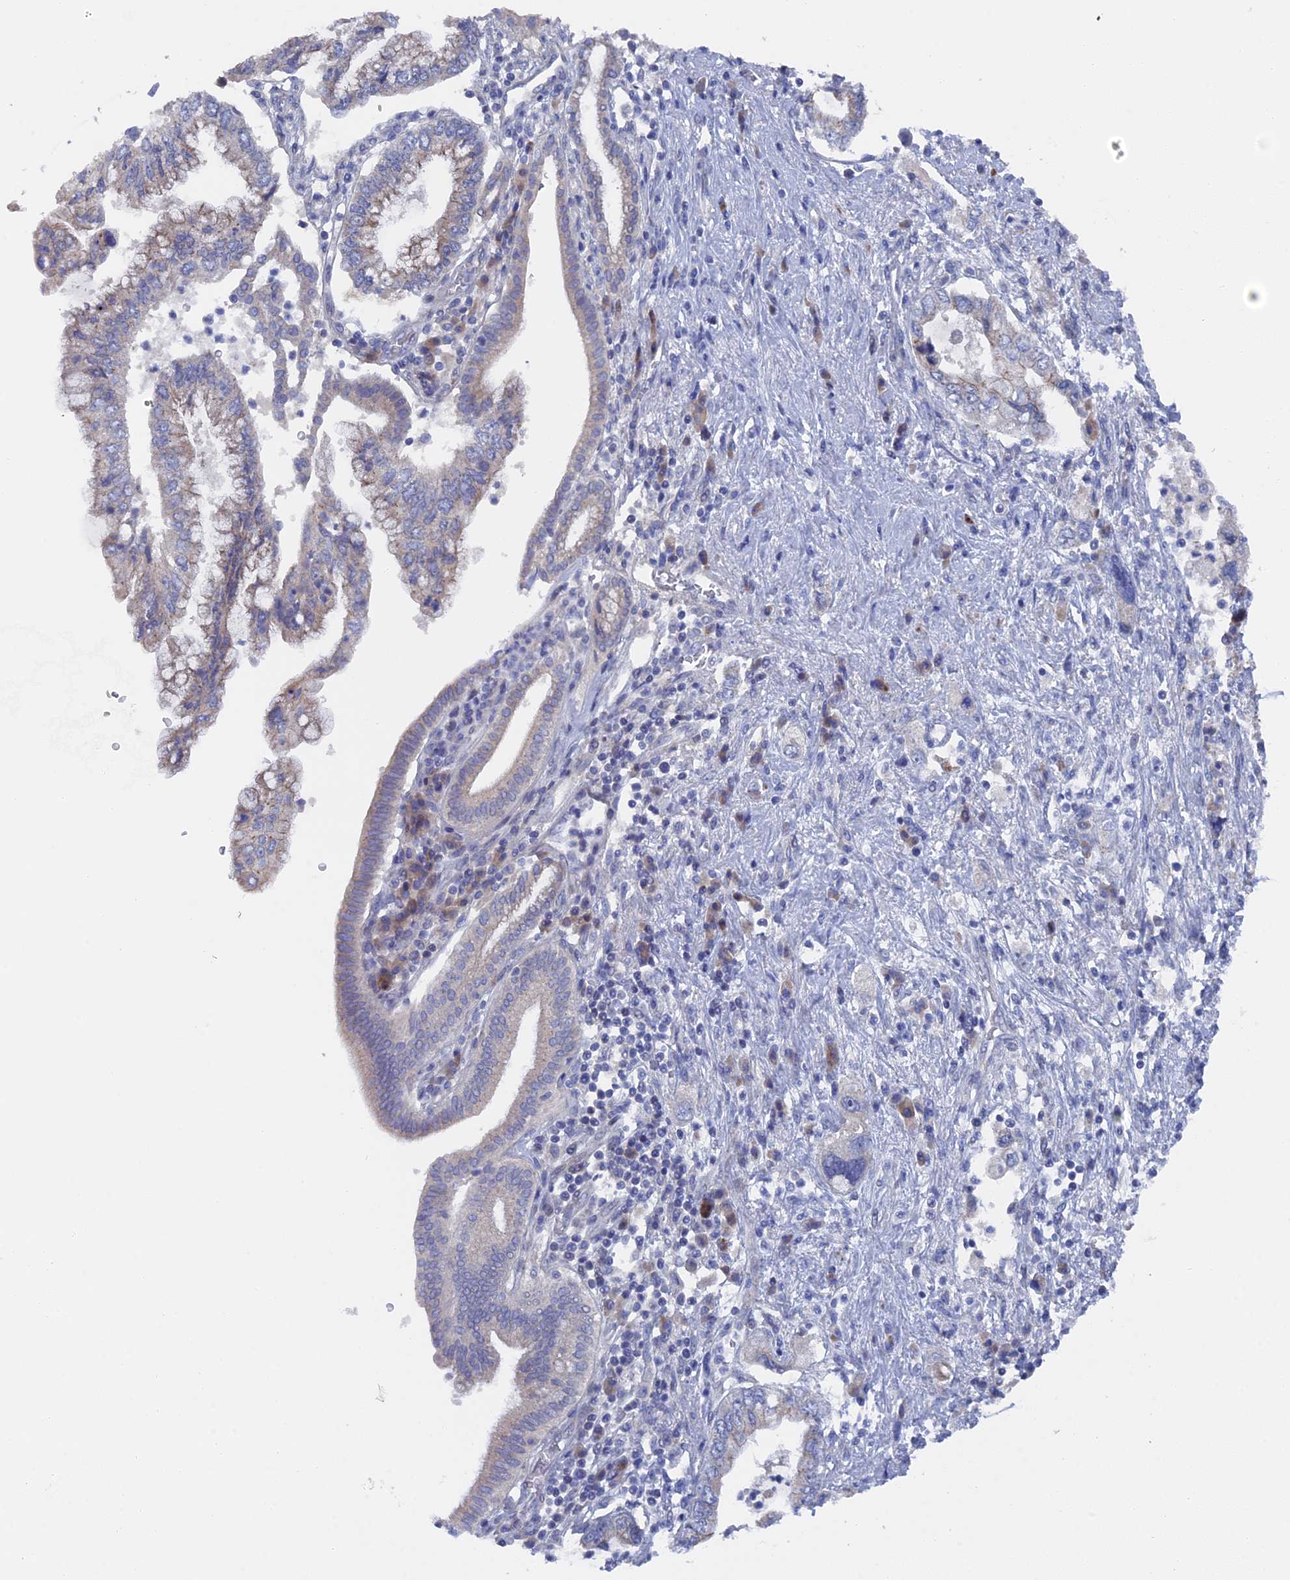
{"staining": {"intensity": "weak", "quantity": "<25%", "location": "cytoplasmic/membranous"}, "tissue": "pancreatic cancer", "cell_type": "Tumor cells", "image_type": "cancer", "snomed": [{"axis": "morphology", "description": "Adenocarcinoma, NOS"}, {"axis": "topography", "description": "Pancreas"}], "caption": "This is an immunohistochemistry micrograph of human pancreatic cancer. There is no positivity in tumor cells.", "gene": "TMEM161A", "patient": {"sex": "female", "age": 73}}